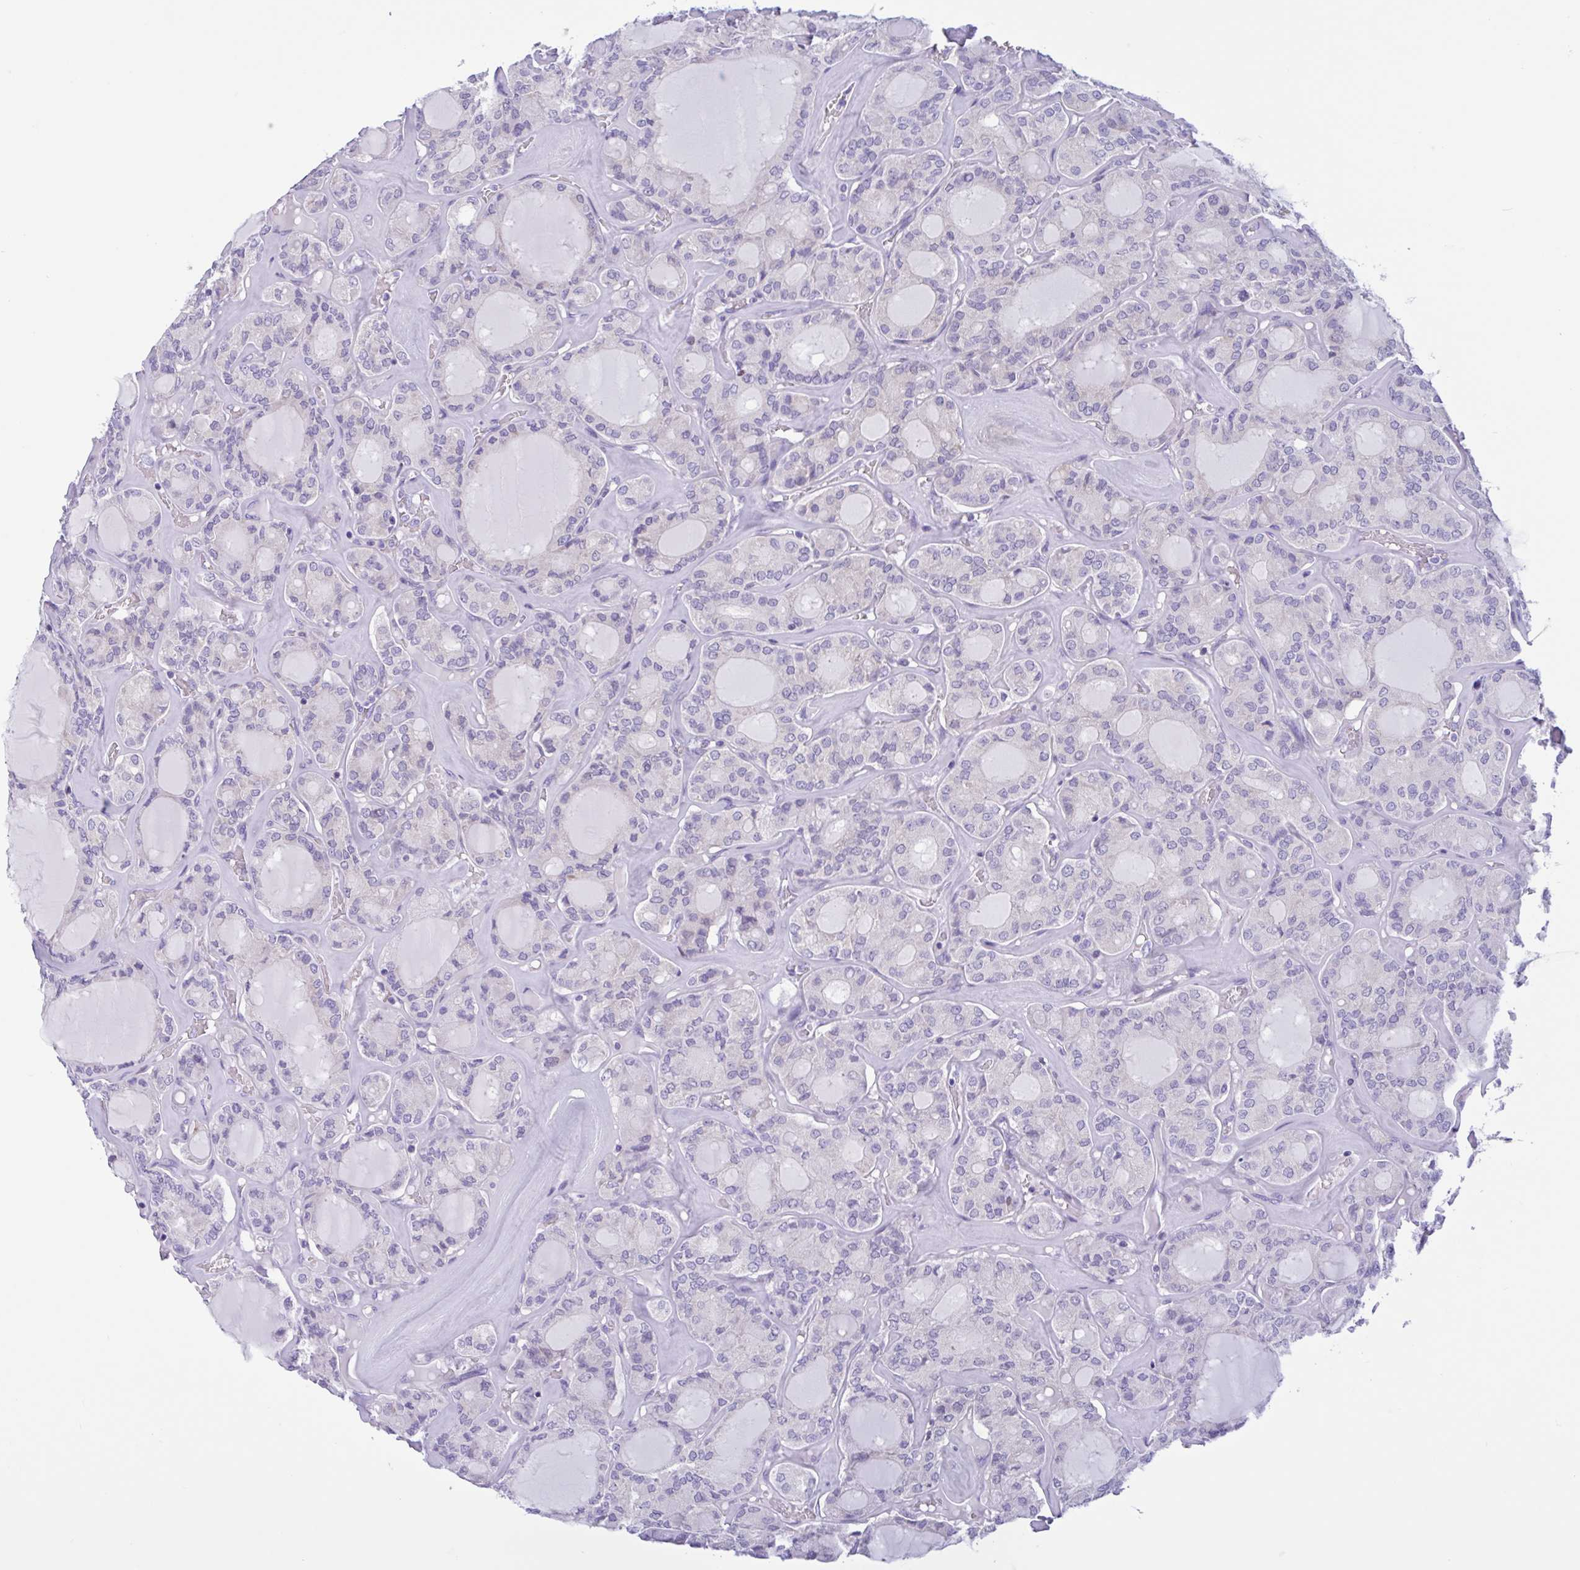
{"staining": {"intensity": "negative", "quantity": "none", "location": "none"}, "tissue": "thyroid cancer", "cell_type": "Tumor cells", "image_type": "cancer", "snomed": [{"axis": "morphology", "description": "Papillary adenocarcinoma, NOS"}, {"axis": "topography", "description": "Thyroid gland"}], "caption": "A high-resolution photomicrograph shows immunohistochemistry staining of thyroid cancer (papillary adenocarcinoma), which demonstrates no significant staining in tumor cells.", "gene": "AHCYL2", "patient": {"sex": "male", "age": 87}}